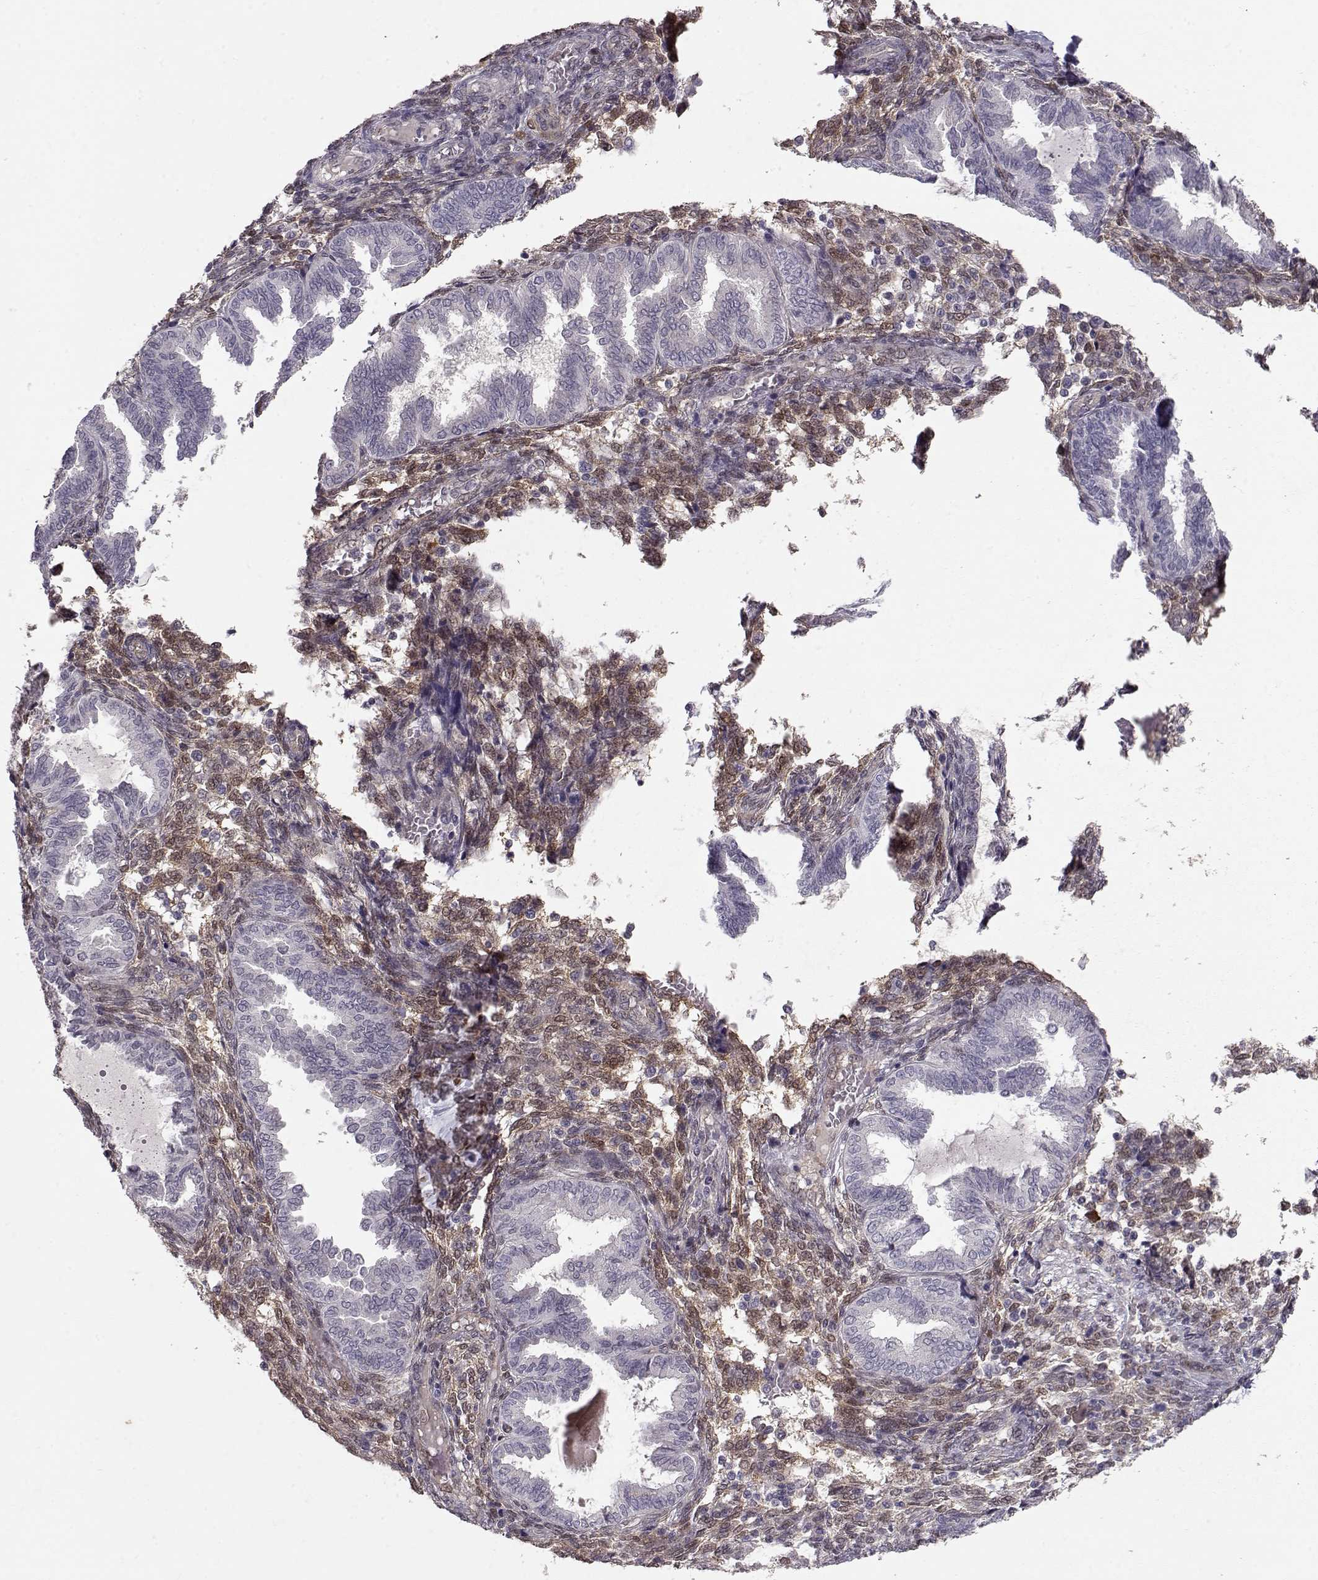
{"staining": {"intensity": "moderate", "quantity": "25%-75%", "location": "nuclear"}, "tissue": "endometrium", "cell_type": "Cells in endometrial stroma", "image_type": "normal", "snomed": [{"axis": "morphology", "description": "Normal tissue, NOS"}, {"axis": "topography", "description": "Endometrium"}], "caption": "Immunohistochemistry (DAB (3,3'-diaminobenzidine)) staining of benign human endometrium reveals moderate nuclear protein staining in approximately 25%-75% of cells in endometrial stroma.", "gene": "CDK4", "patient": {"sex": "female", "age": 42}}